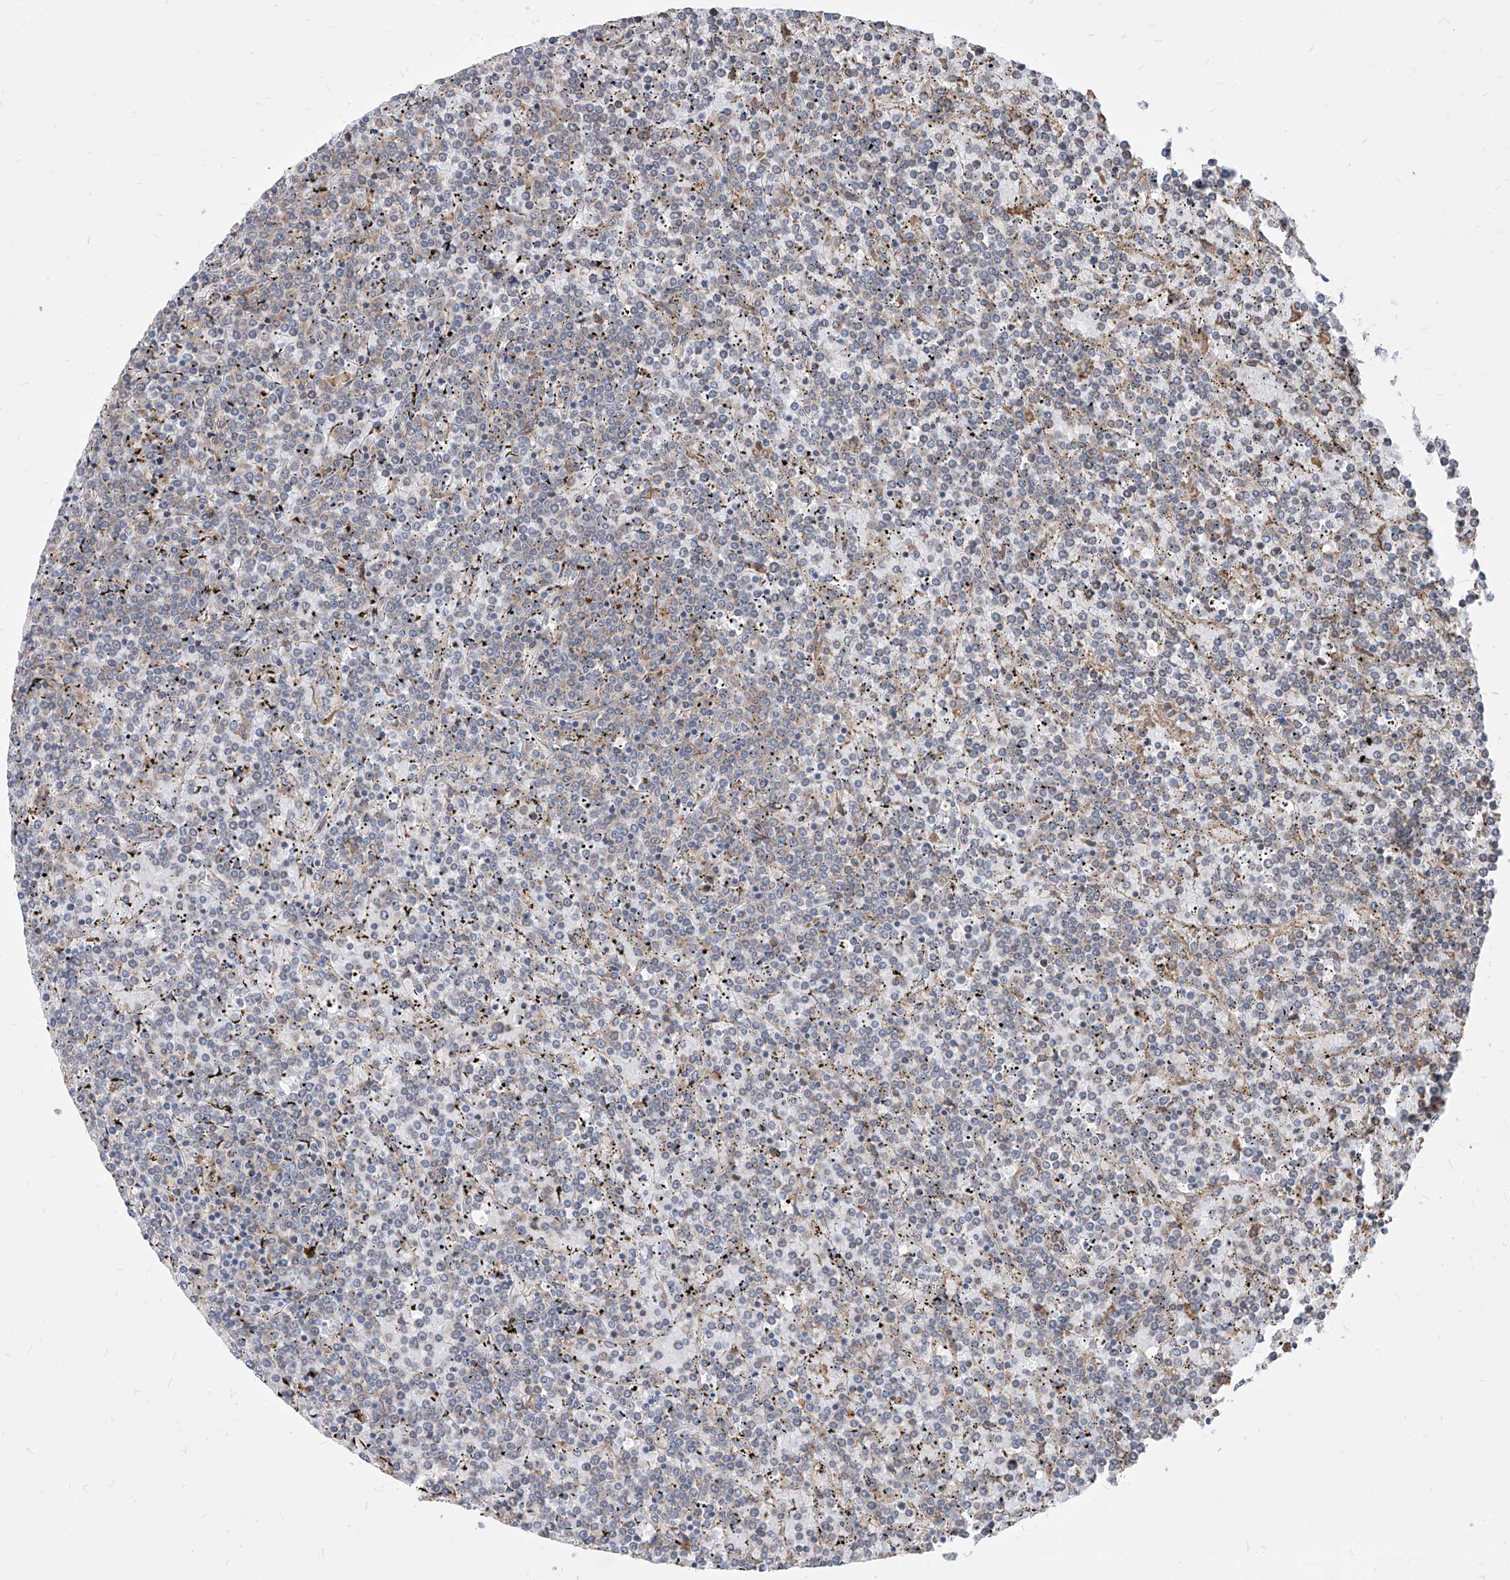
{"staining": {"intensity": "negative", "quantity": "none", "location": "none"}, "tissue": "lymphoma", "cell_type": "Tumor cells", "image_type": "cancer", "snomed": [{"axis": "morphology", "description": "Malignant lymphoma, non-Hodgkin's type, Low grade"}, {"axis": "topography", "description": "Spleen"}], "caption": "DAB (3,3'-diaminobenzidine) immunohistochemical staining of lymphoma demonstrates no significant staining in tumor cells.", "gene": "FAM83B", "patient": {"sex": "female", "age": 19}}